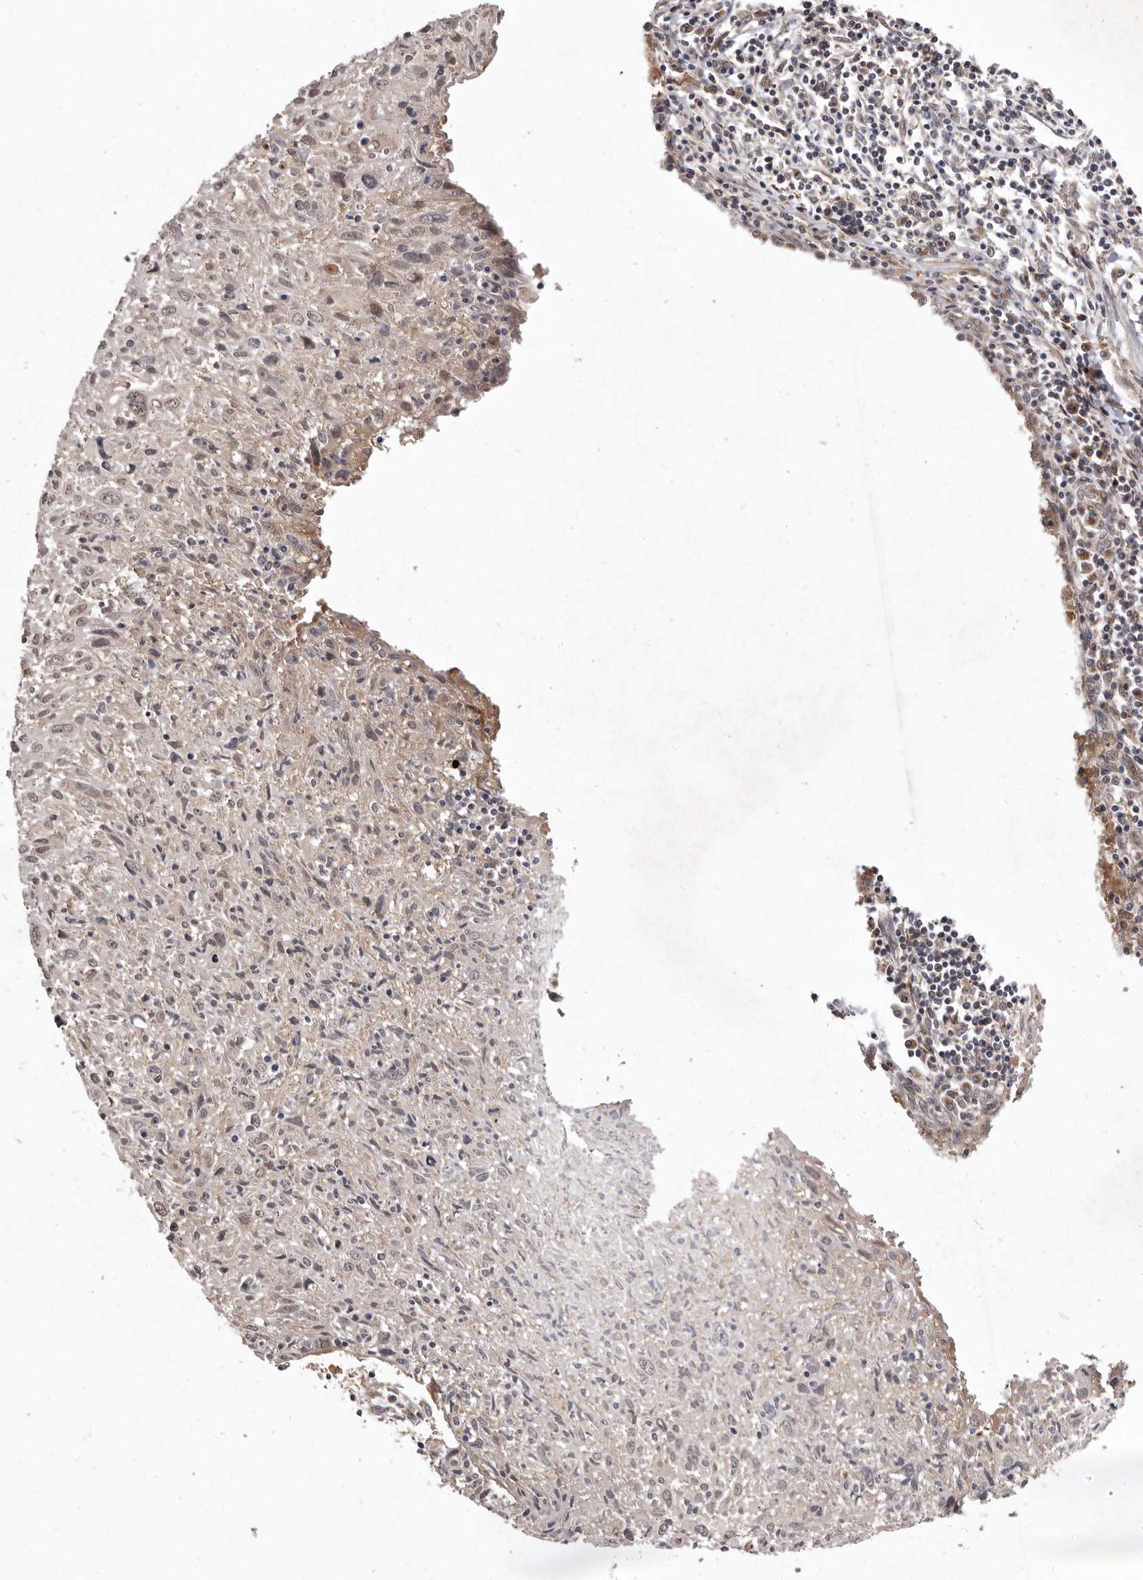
{"staining": {"intensity": "weak", "quantity": ">75%", "location": "cytoplasmic/membranous,nuclear"}, "tissue": "cervical cancer", "cell_type": "Tumor cells", "image_type": "cancer", "snomed": [{"axis": "morphology", "description": "Squamous cell carcinoma, NOS"}, {"axis": "topography", "description": "Cervix"}], "caption": "Immunohistochemical staining of squamous cell carcinoma (cervical) displays weak cytoplasmic/membranous and nuclear protein expression in about >75% of tumor cells. (brown staining indicates protein expression, while blue staining denotes nuclei).", "gene": "FLAD1", "patient": {"sex": "female", "age": 51}}